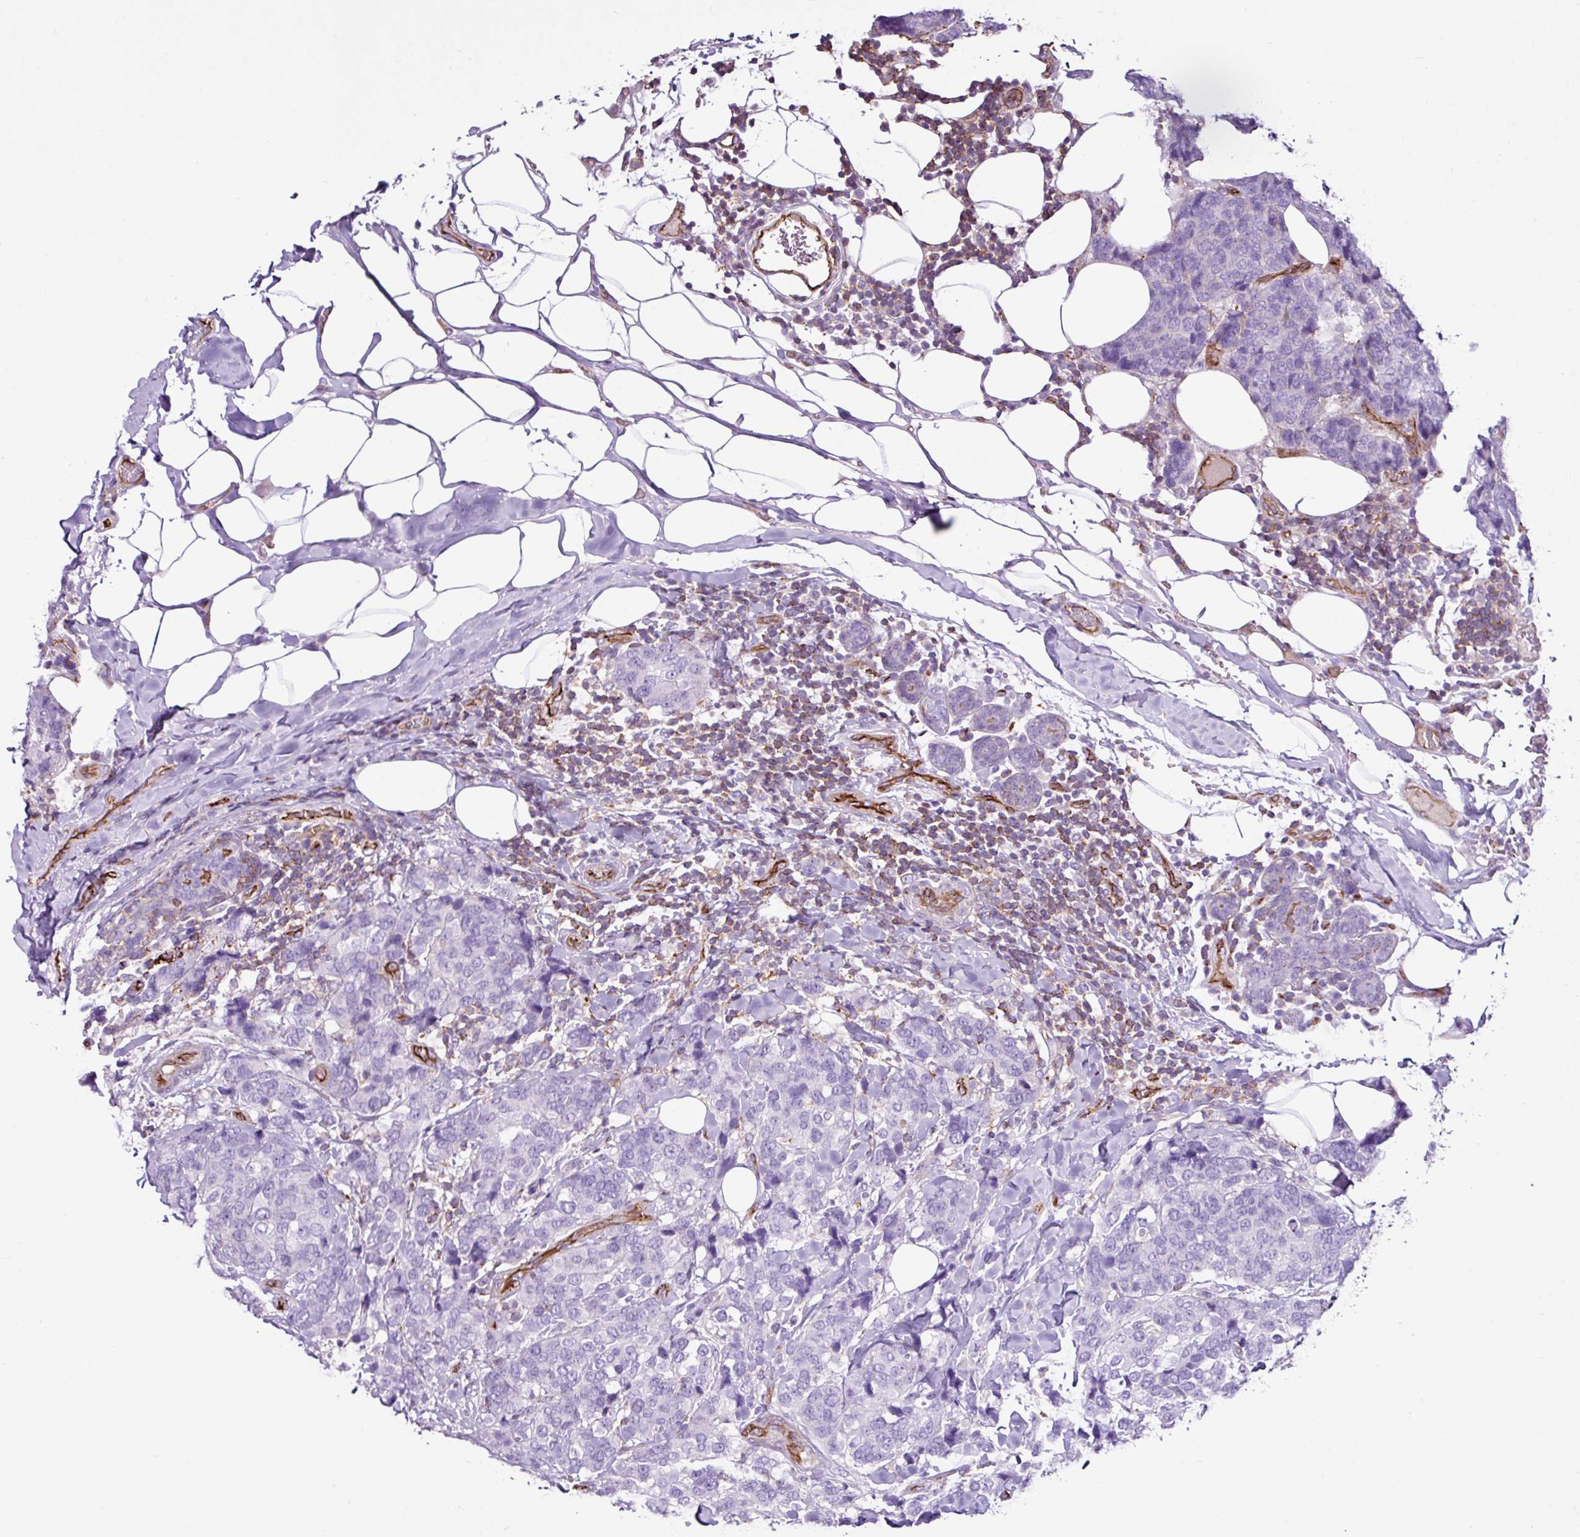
{"staining": {"intensity": "negative", "quantity": "none", "location": "none"}, "tissue": "breast cancer", "cell_type": "Tumor cells", "image_type": "cancer", "snomed": [{"axis": "morphology", "description": "Lobular carcinoma"}, {"axis": "topography", "description": "Breast"}], "caption": "The immunohistochemistry micrograph has no significant expression in tumor cells of breast cancer (lobular carcinoma) tissue.", "gene": "EME2", "patient": {"sex": "female", "age": 59}}